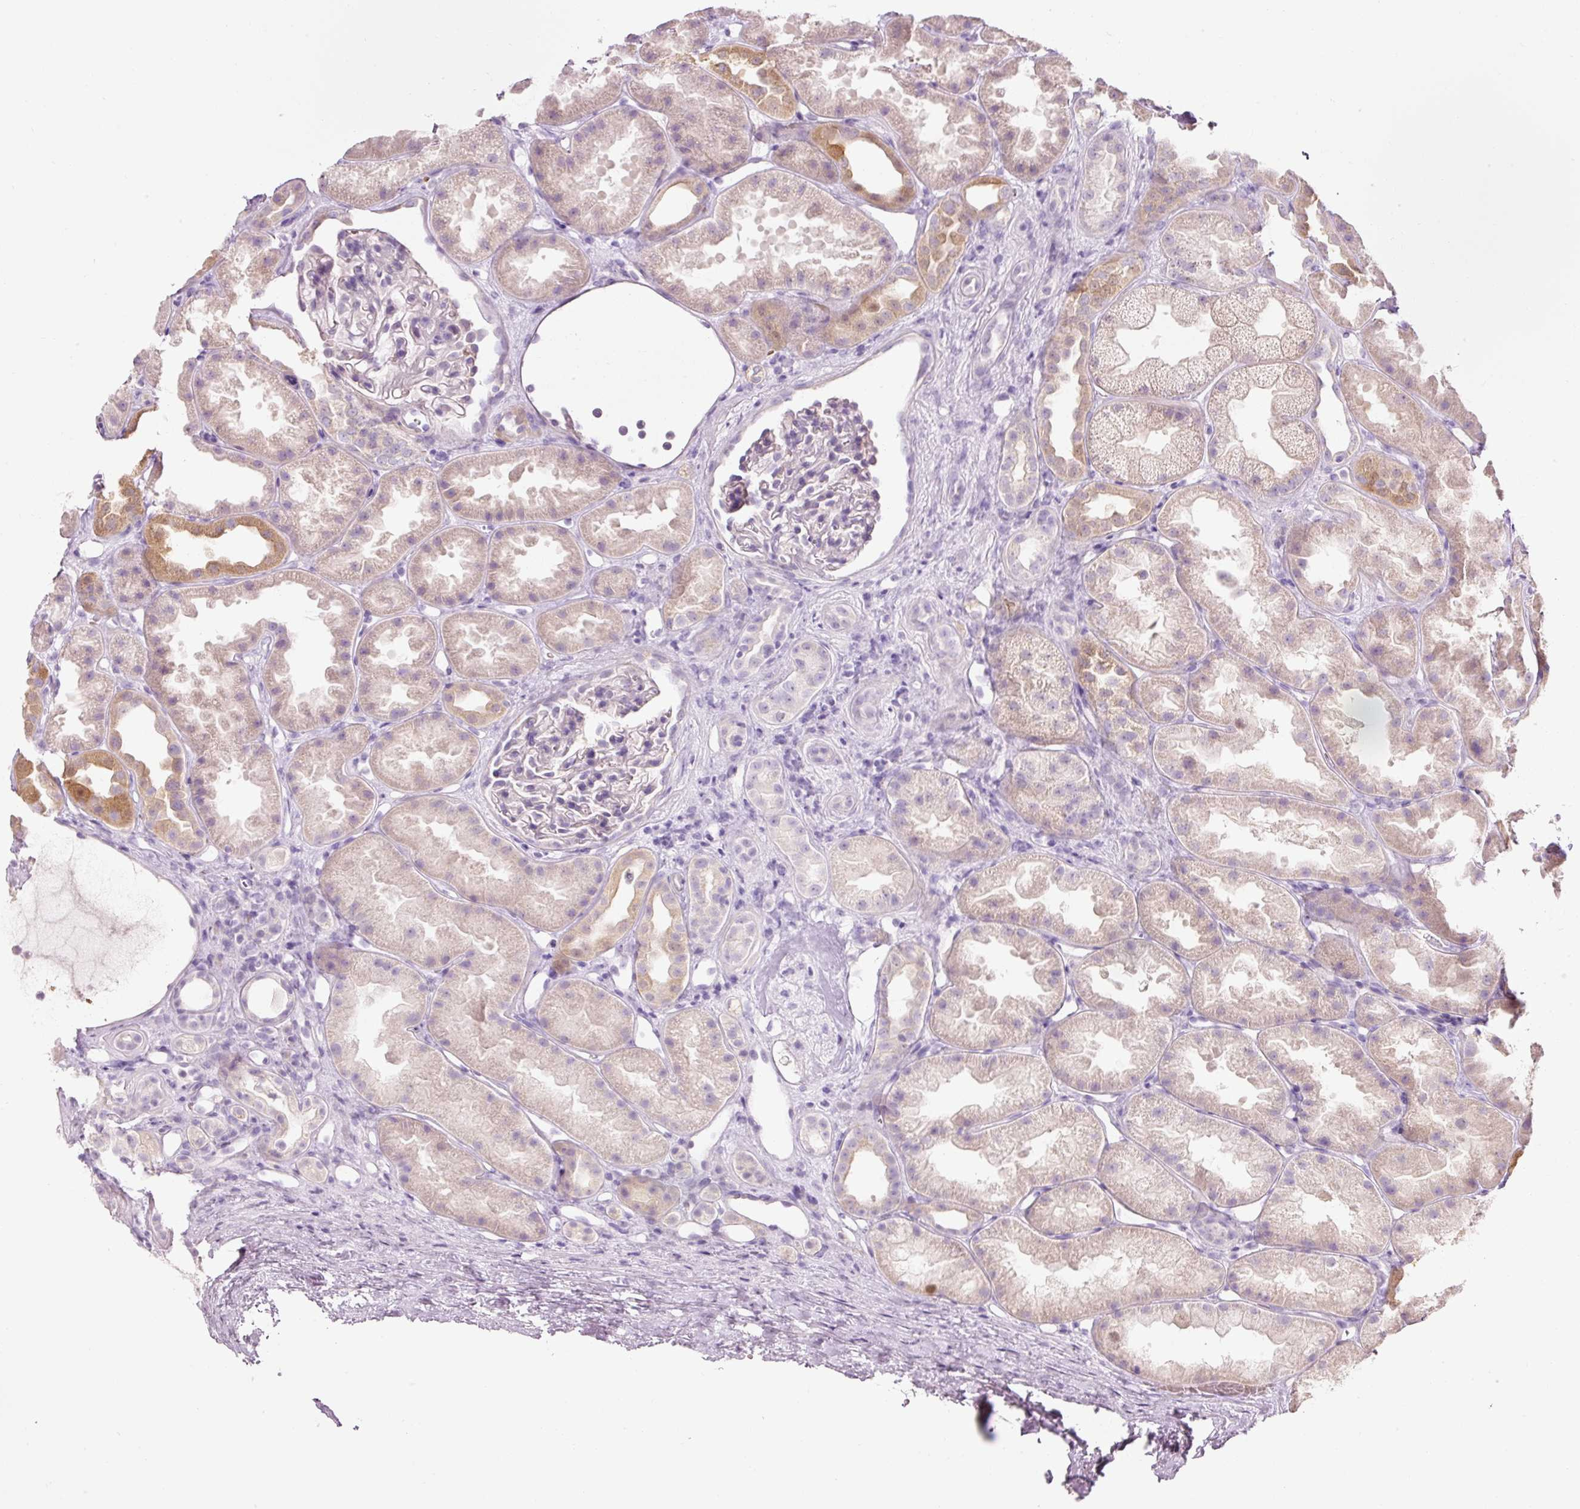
{"staining": {"intensity": "negative", "quantity": "none", "location": "none"}, "tissue": "kidney", "cell_type": "Cells in glomeruli", "image_type": "normal", "snomed": [{"axis": "morphology", "description": "Normal tissue, NOS"}, {"axis": "topography", "description": "Kidney"}], "caption": "There is no significant positivity in cells in glomeruli of kidney. Nuclei are stained in blue.", "gene": "DHRS11", "patient": {"sex": "male", "age": 61}}